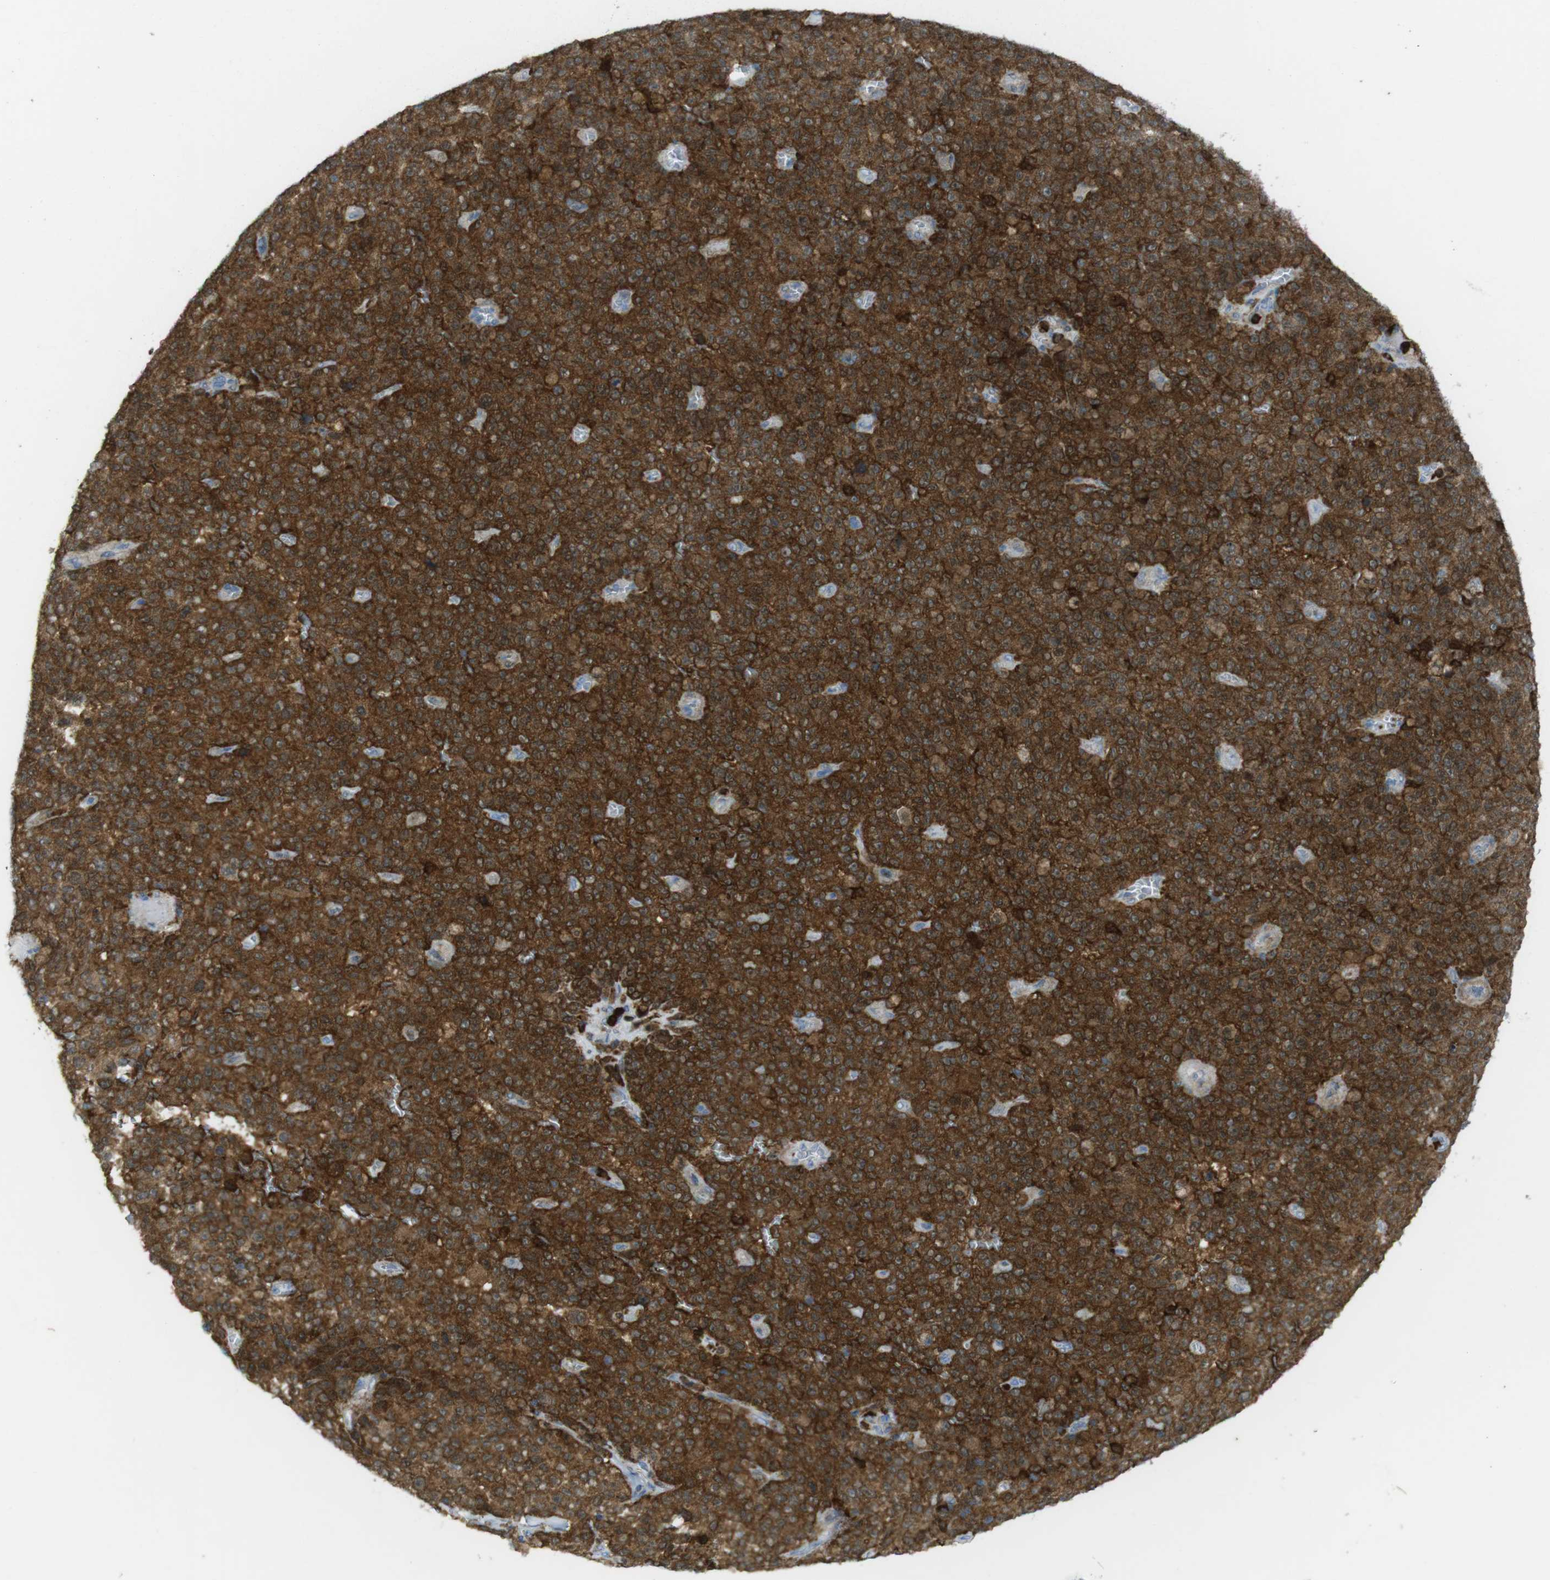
{"staining": {"intensity": "strong", "quantity": ">75%", "location": "cytoplasmic/membranous"}, "tissue": "melanoma", "cell_type": "Tumor cells", "image_type": "cancer", "snomed": [{"axis": "morphology", "description": "Malignant melanoma, NOS"}, {"axis": "topography", "description": "Skin"}], "caption": "Malignant melanoma stained with a brown dye exhibits strong cytoplasmic/membranous positive staining in about >75% of tumor cells.", "gene": "PRKCD", "patient": {"sex": "female", "age": 82}}